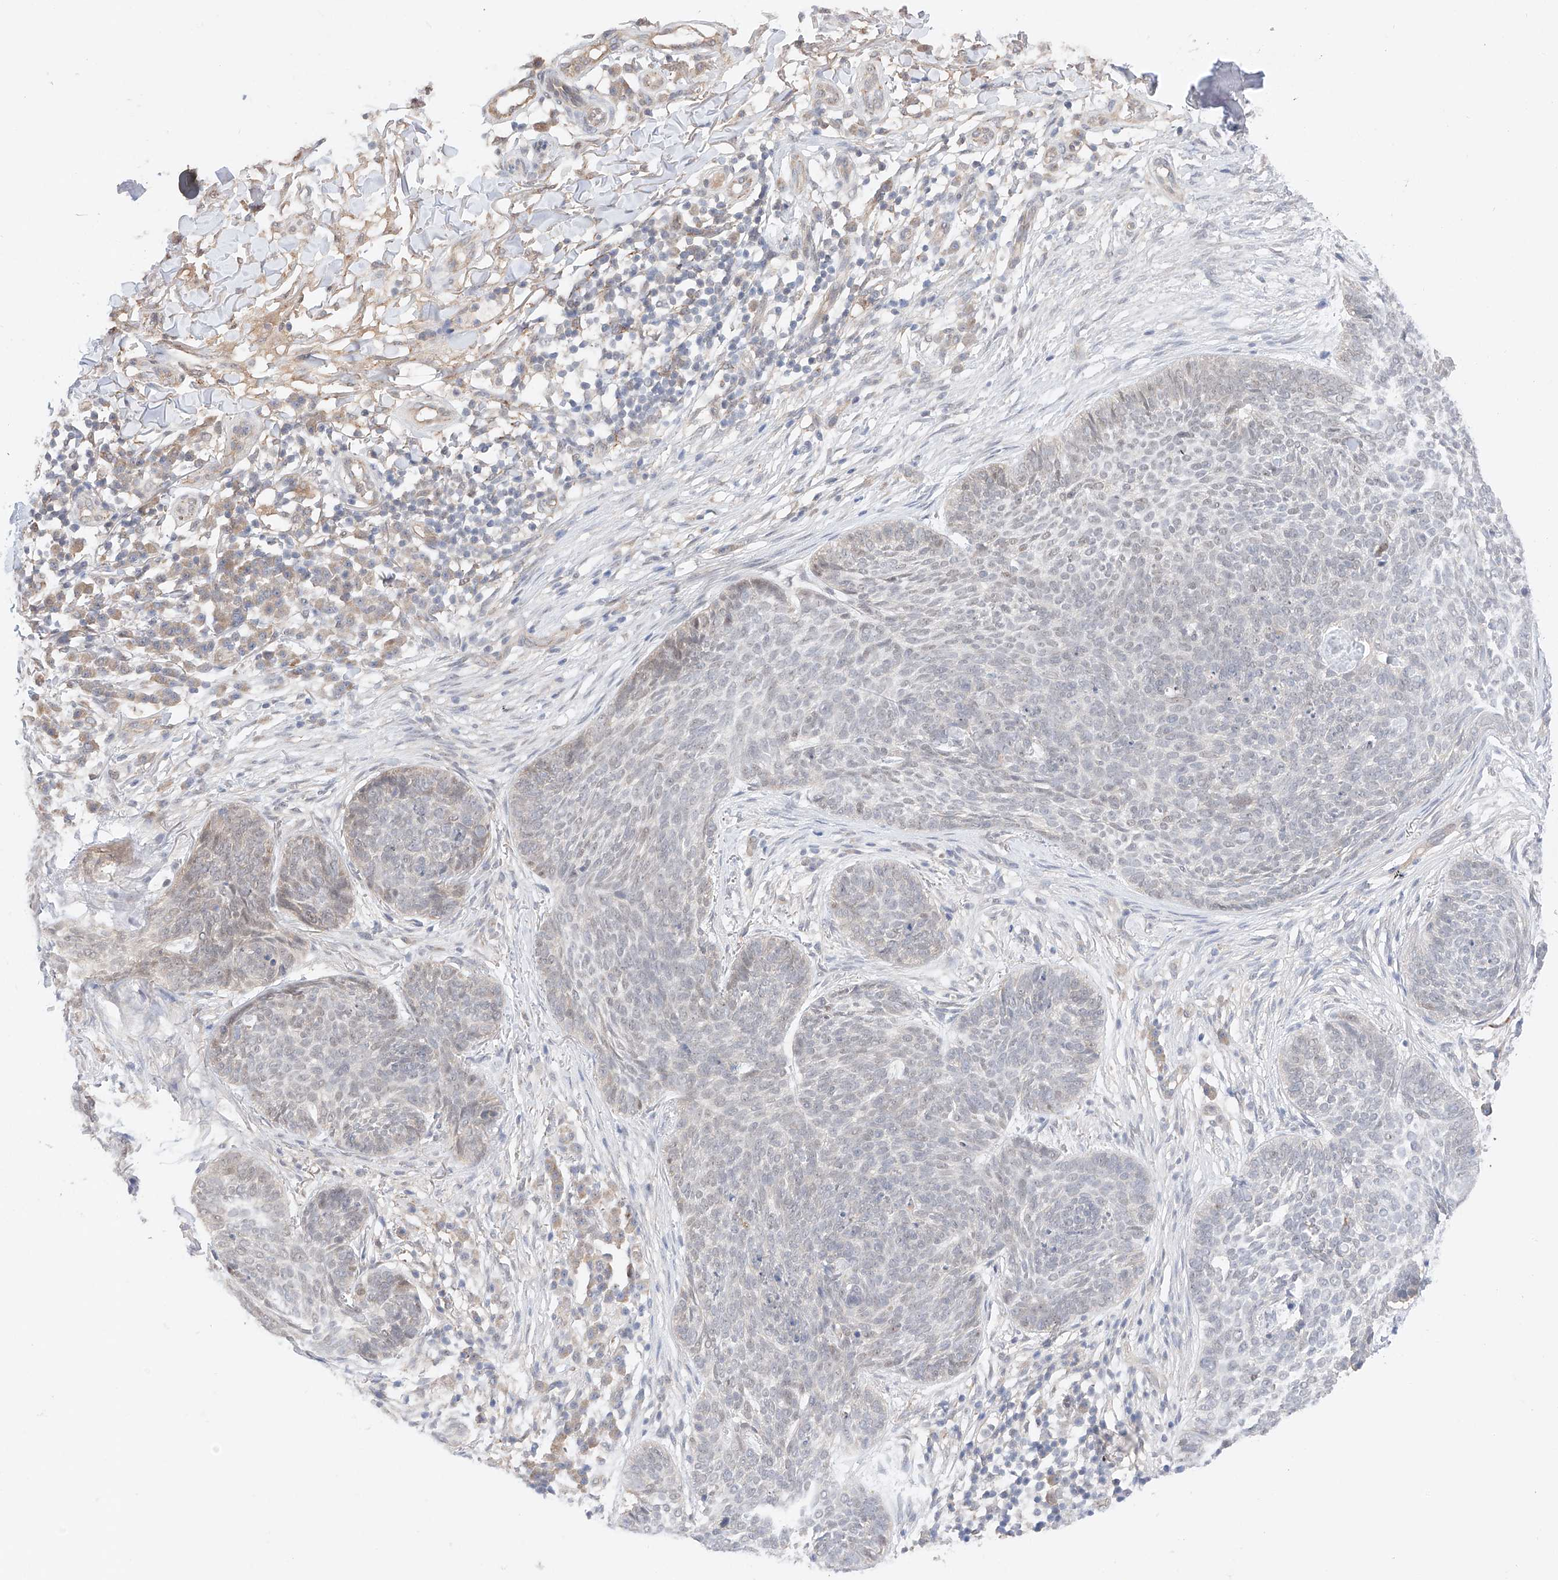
{"staining": {"intensity": "negative", "quantity": "none", "location": "none"}, "tissue": "skin cancer", "cell_type": "Tumor cells", "image_type": "cancer", "snomed": [{"axis": "morphology", "description": "Basal cell carcinoma"}, {"axis": "topography", "description": "Skin"}], "caption": "Immunohistochemistry (IHC) of skin cancer exhibits no staining in tumor cells.", "gene": "IL22RA2", "patient": {"sex": "female", "age": 64}}